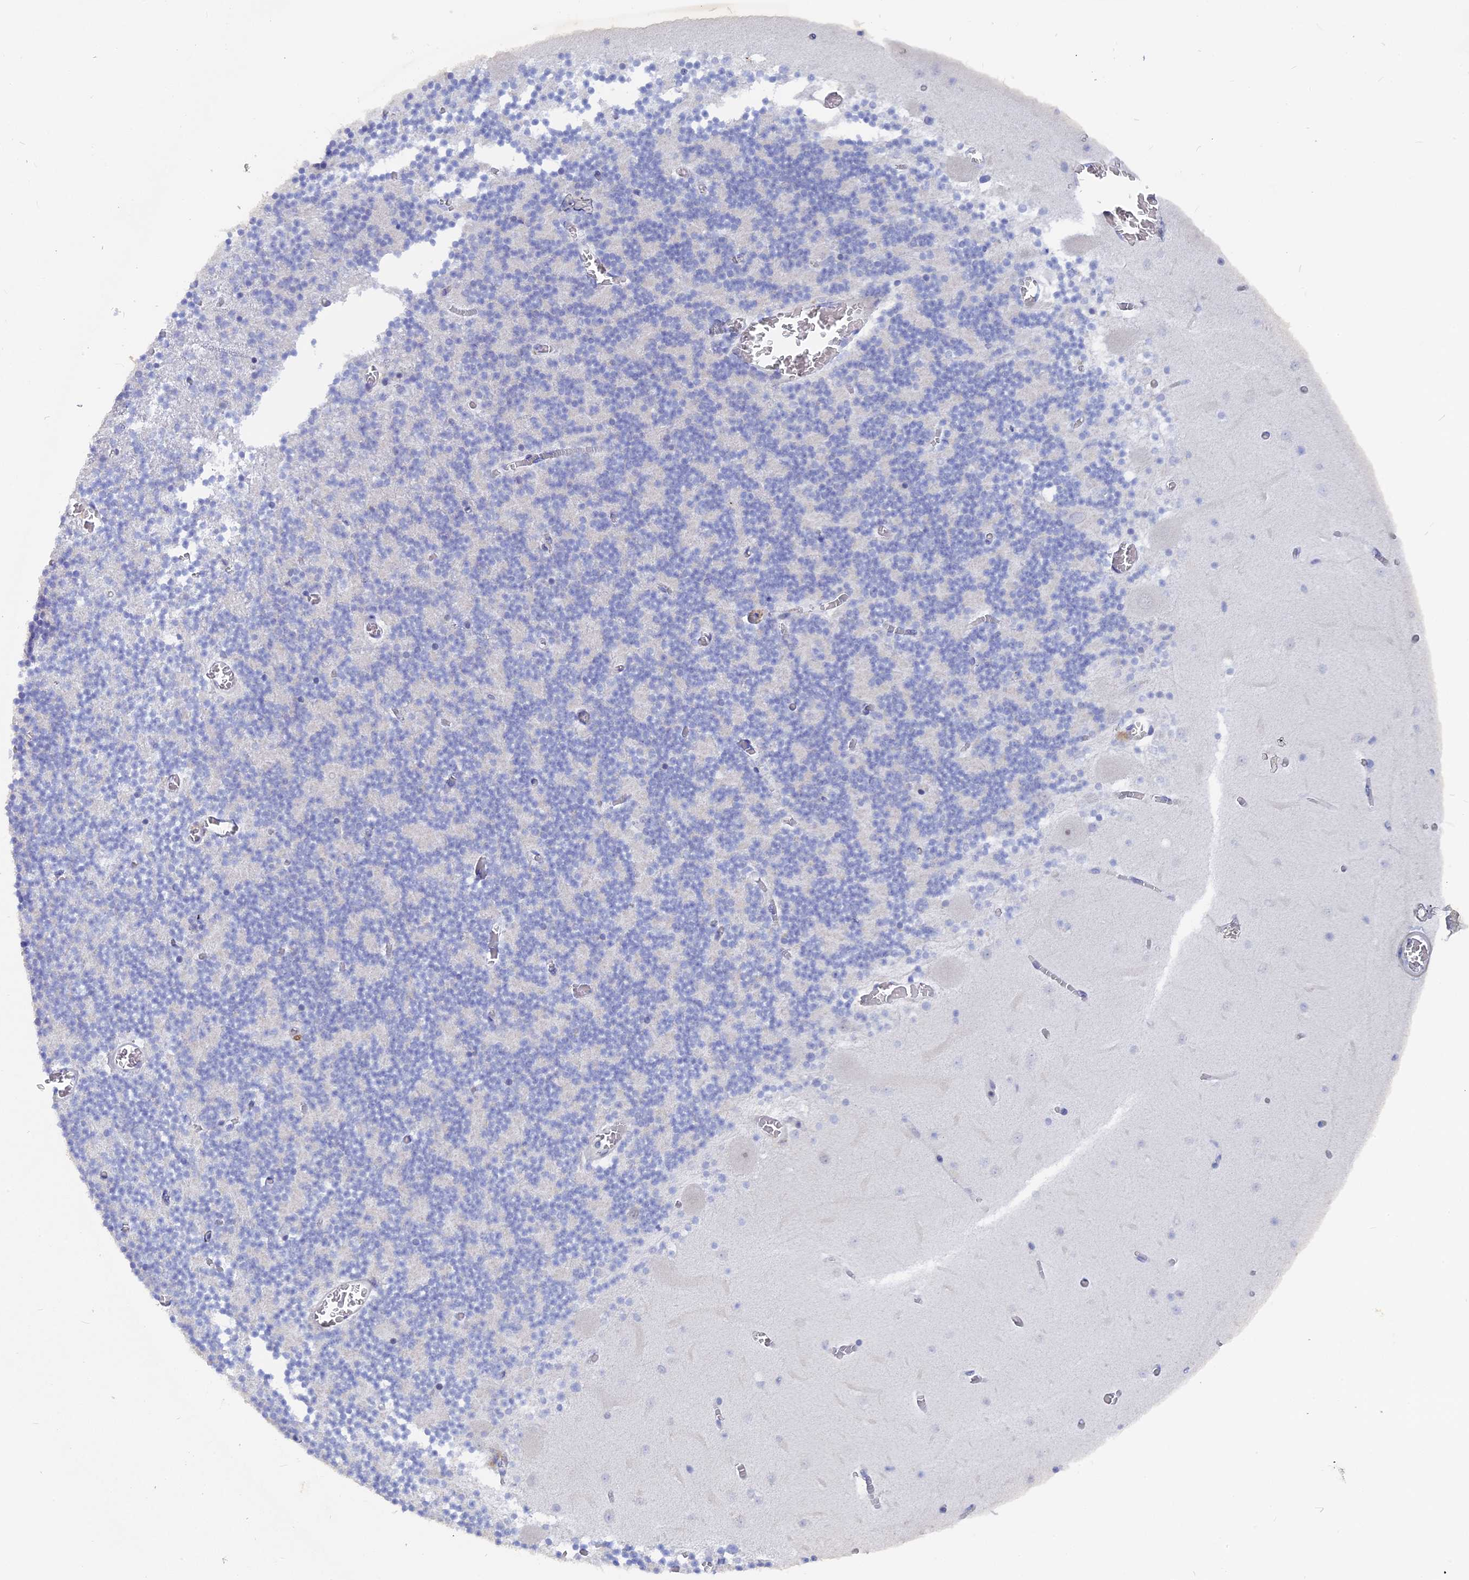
{"staining": {"intensity": "negative", "quantity": "none", "location": "none"}, "tissue": "cerebellum", "cell_type": "Cells in granular layer", "image_type": "normal", "snomed": [{"axis": "morphology", "description": "Normal tissue, NOS"}, {"axis": "topography", "description": "Cerebellum"}], "caption": "Cells in granular layer show no significant protein staining in benign cerebellum.", "gene": "BRD2", "patient": {"sex": "female", "age": 28}}